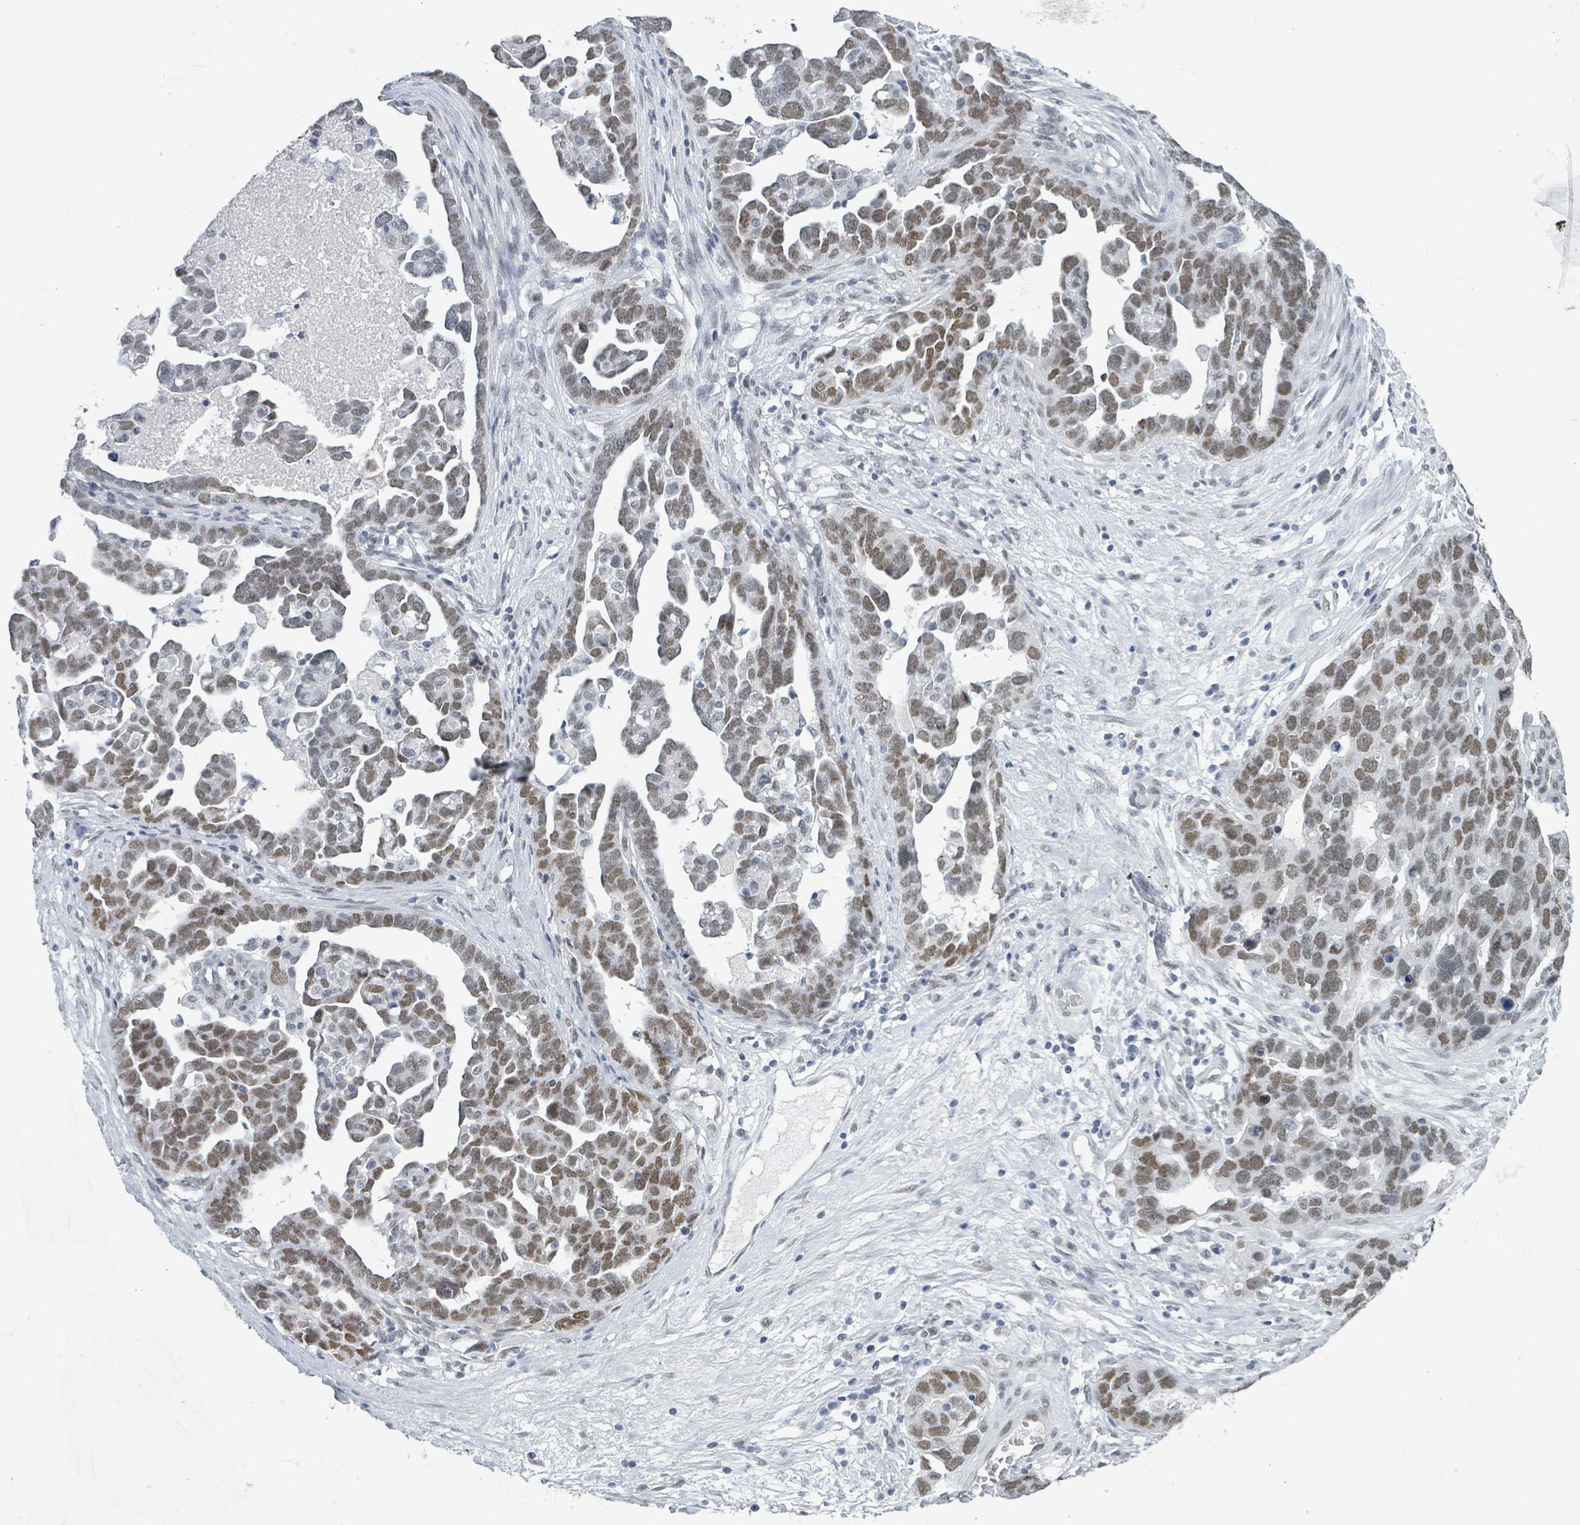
{"staining": {"intensity": "moderate", "quantity": ">75%", "location": "nuclear"}, "tissue": "ovarian cancer", "cell_type": "Tumor cells", "image_type": "cancer", "snomed": [{"axis": "morphology", "description": "Cystadenocarcinoma, serous, NOS"}, {"axis": "topography", "description": "Ovary"}], "caption": "DAB (3,3'-diaminobenzidine) immunohistochemical staining of ovarian cancer shows moderate nuclear protein staining in approximately >75% of tumor cells.", "gene": "EHMT2", "patient": {"sex": "female", "age": 54}}